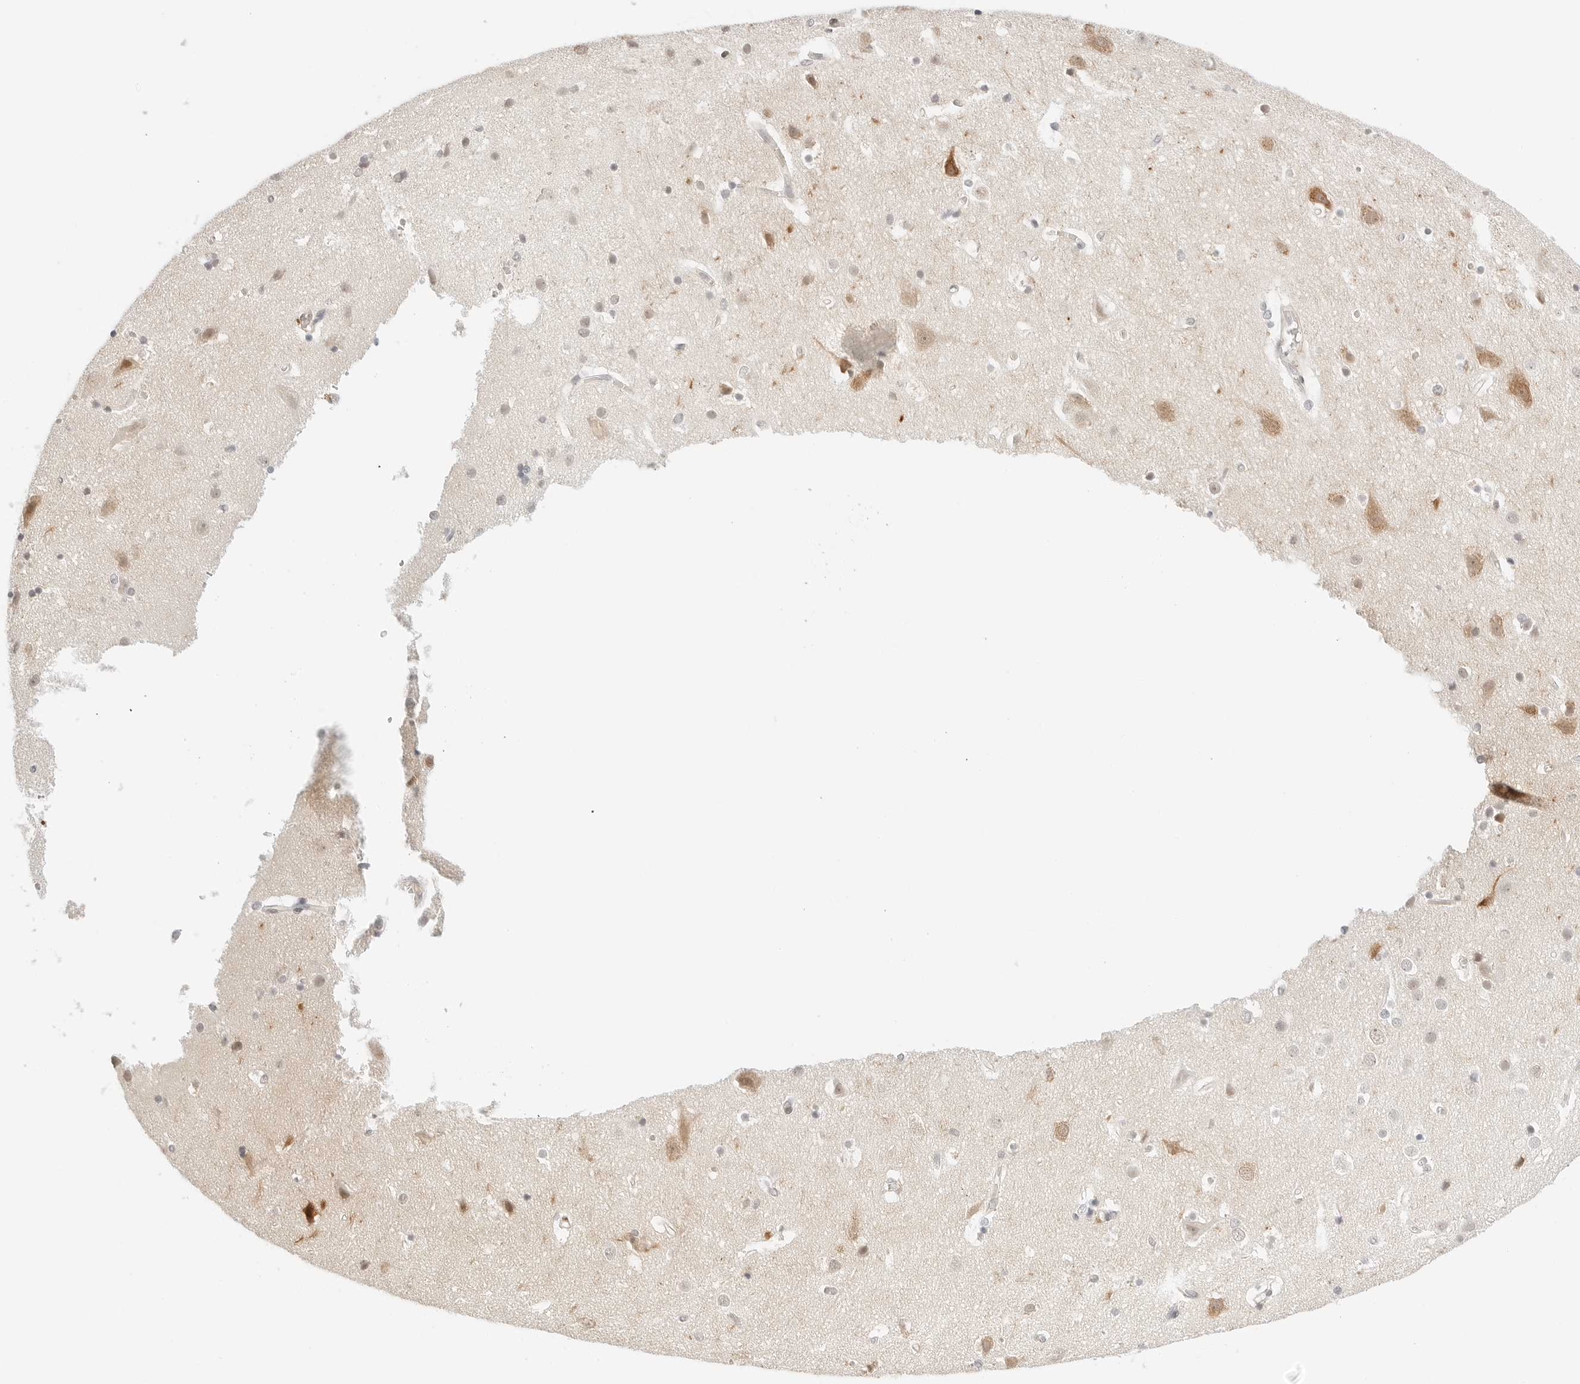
{"staining": {"intensity": "weak", "quantity": "25%-75%", "location": "cytoplasmic/membranous"}, "tissue": "cerebral cortex", "cell_type": "Endothelial cells", "image_type": "normal", "snomed": [{"axis": "morphology", "description": "Normal tissue, NOS"}, {"axis": "topography", "description": "Cerebral cortex"}], "caption": "High-magnification brightfield microscopy of normal cerebral cortex stained with DAB (brown) and counterstained with hematoxylin (blue). endothelial cells exhibit weak cytoplasmic/membranous staining is present in about25%-75% of cells.", "gene": "TEKT2", "patient": {"sex": "male", "age": 54}}